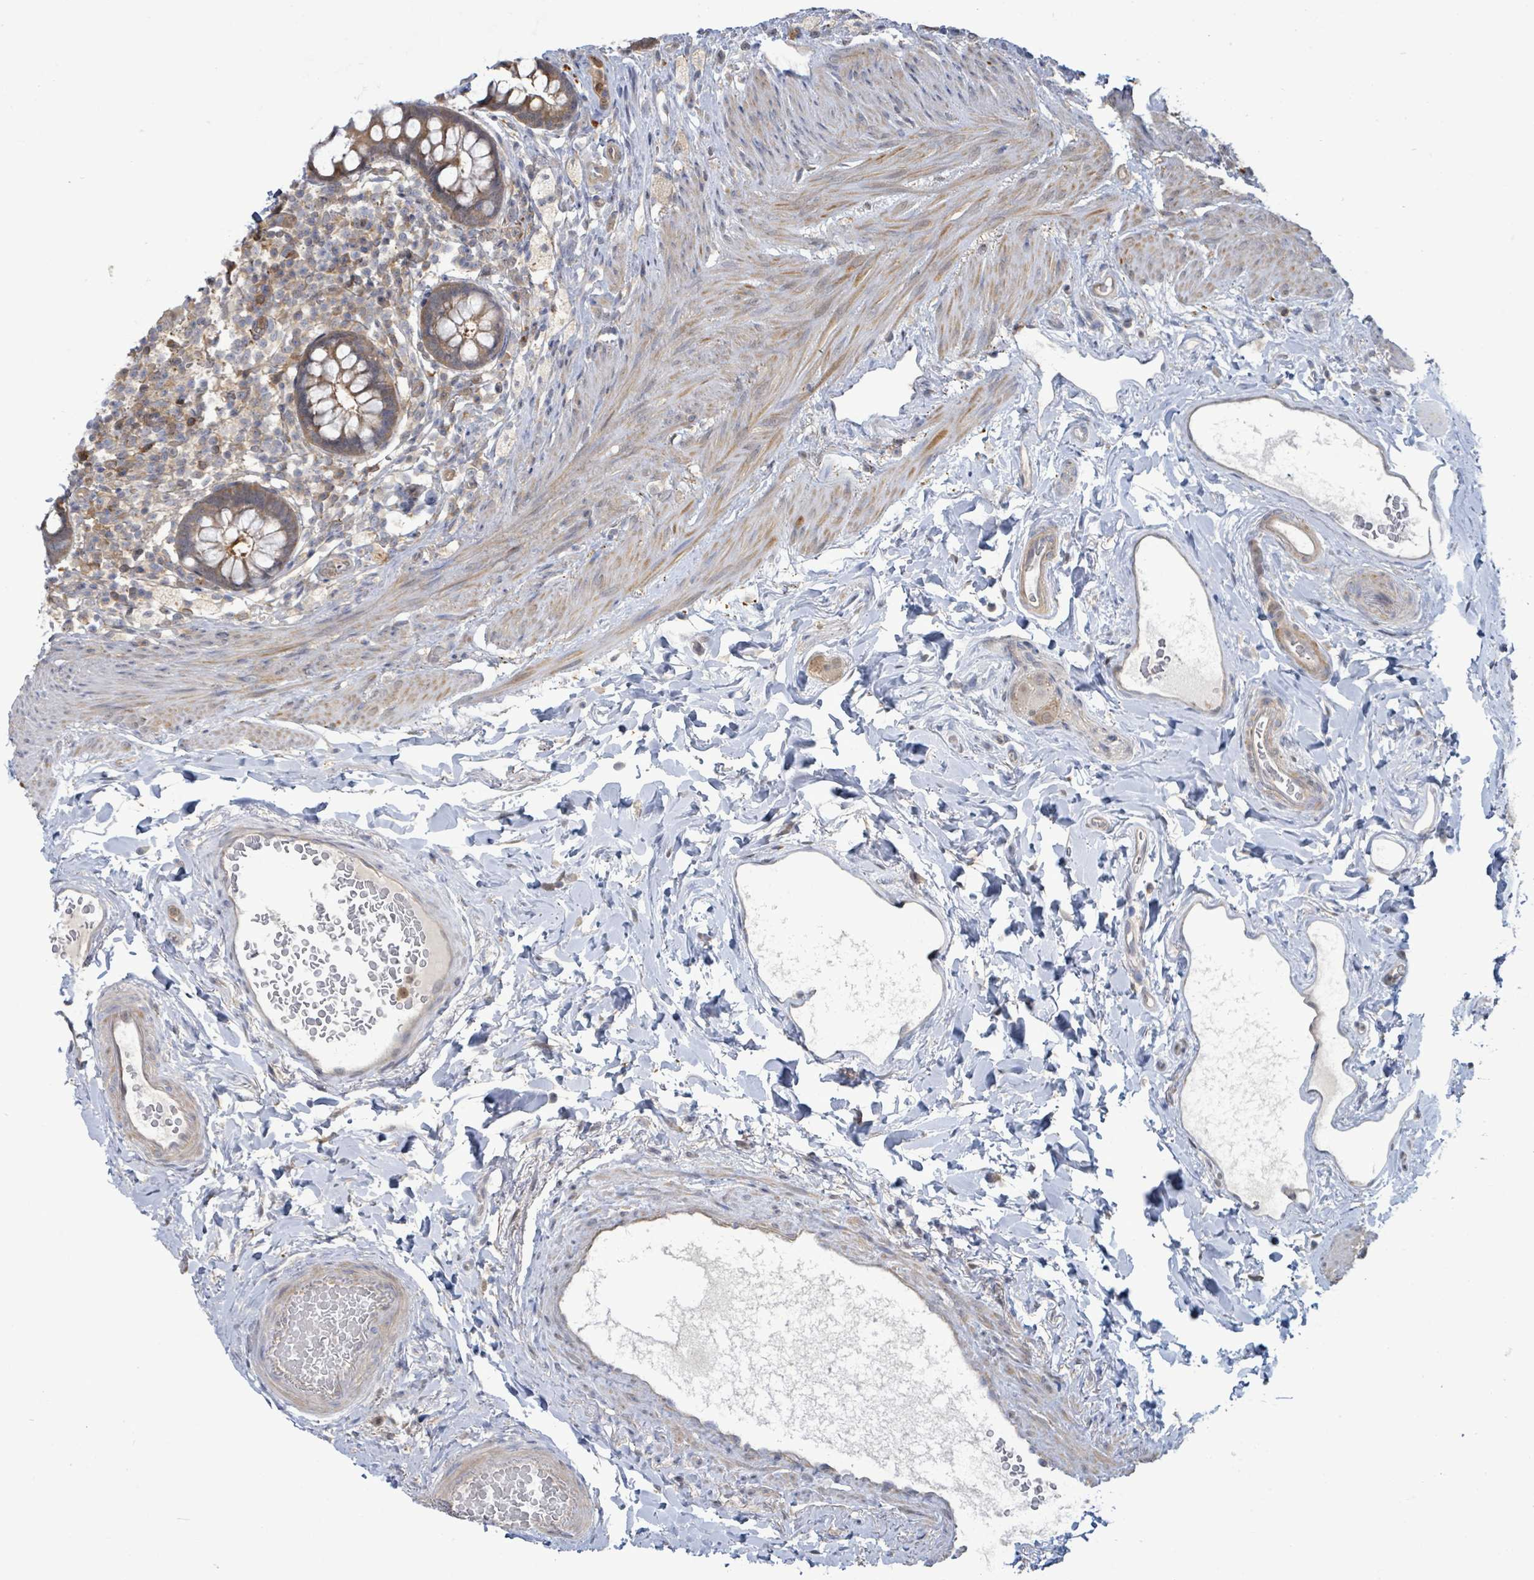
{"staining": {"intensity": "moderate", "quantity": "25%-75%", "location": "cytoplasmic/membranous"}, "tissue": "rectum", "cell_type": "Glandular cells", "image_type": "normal", "snomed": [{"axis": "morphology", "description": "Normal tissue, NOS"}, {"axis": "topography", "description": "Rectum"}, {"axis": "topography", "description": "Peripheral nerve tissue"}], "caption": "Immunohistochemical staining of normal rectum shows moderate cytoplasmic/membranous protein expression in about 25%-75% of glandular cells.", "gene": "PGAM1", "patient": {"sex": "female", "age": 69}}